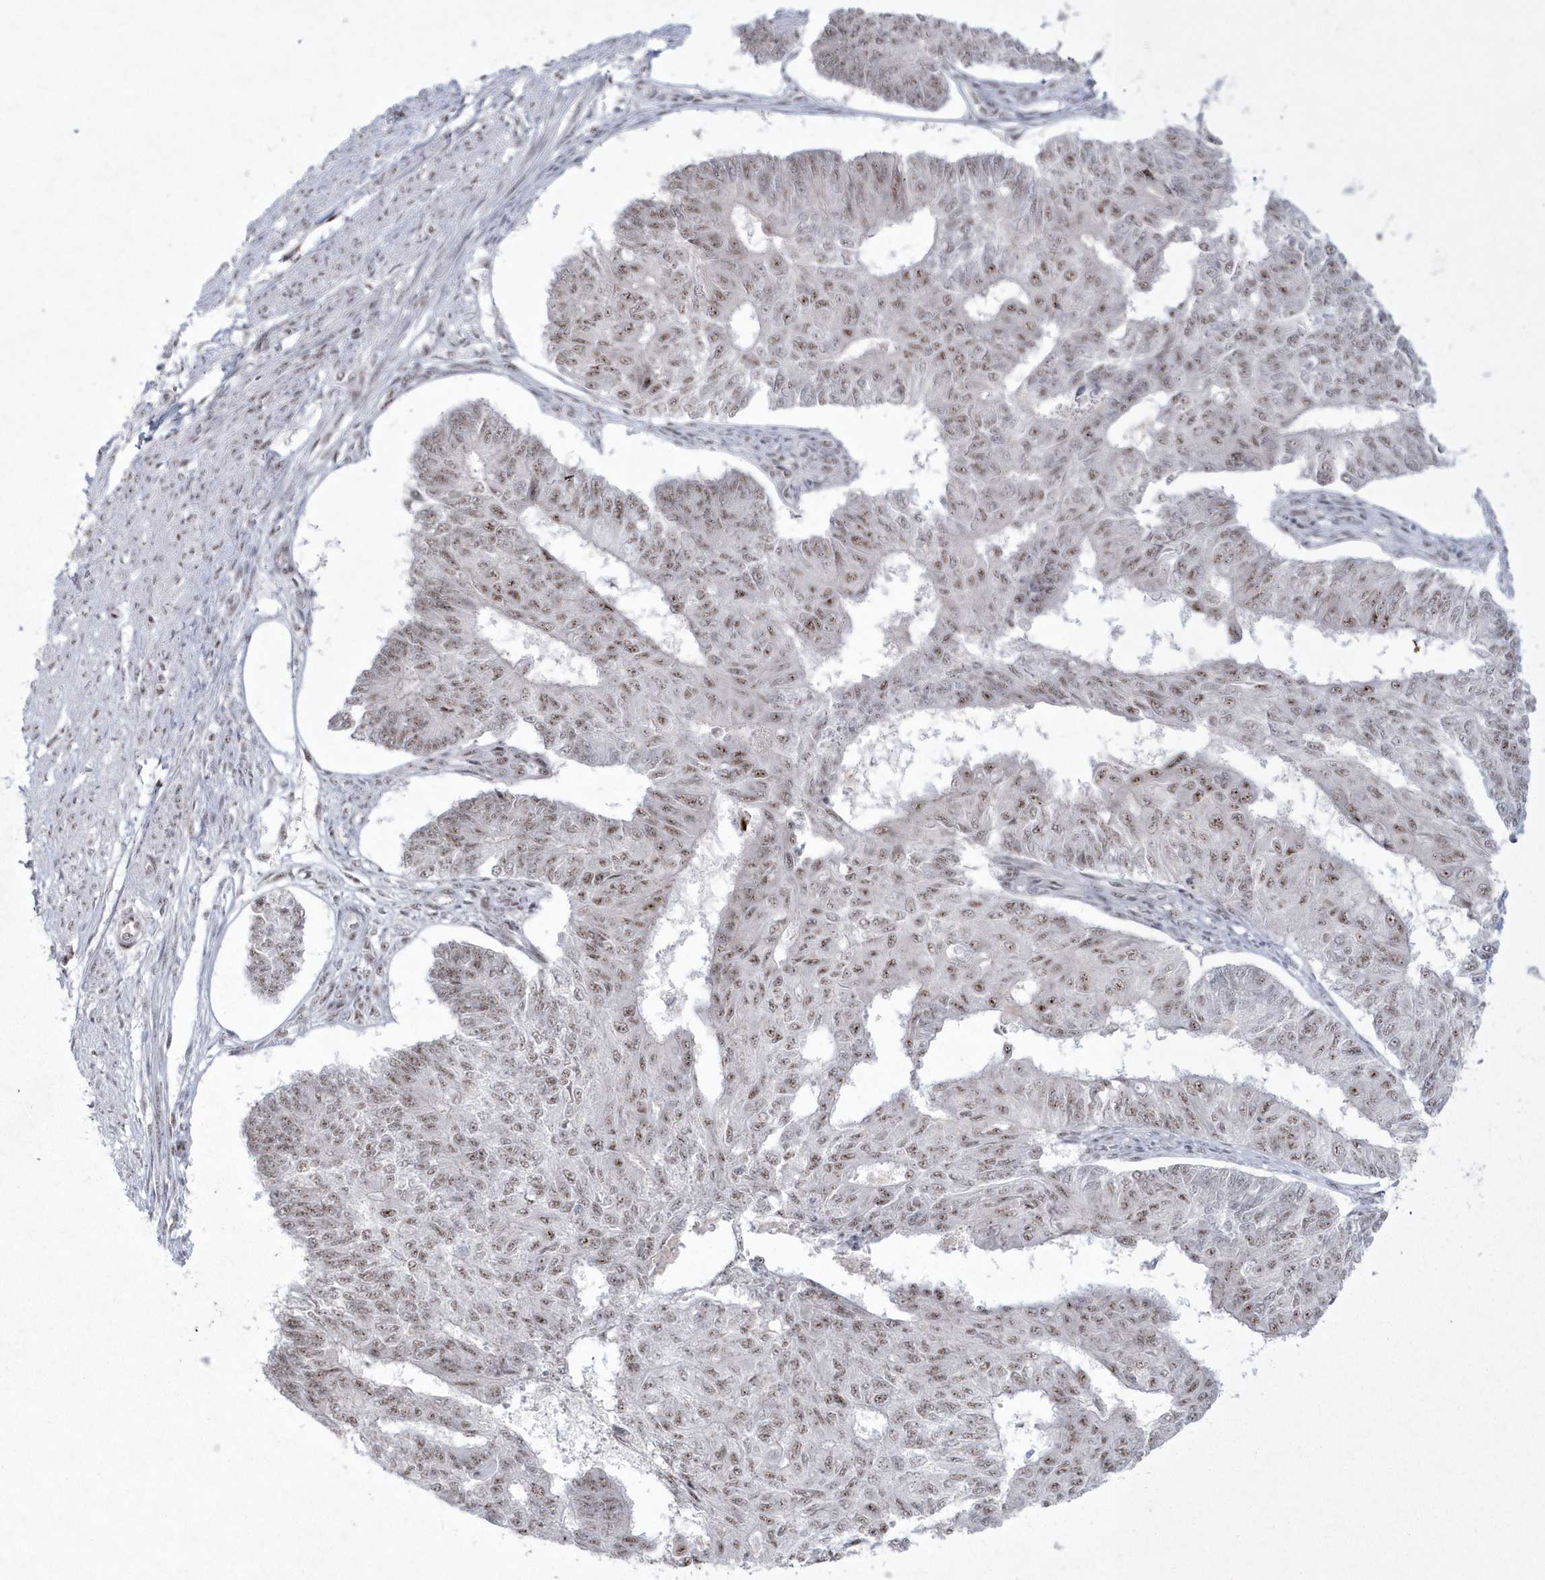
{"staining": {"intensity": "moderate", "quantity": ">75%", "location": "nuclear"}, "tissue": "endometrial cancer", "cell_type": "Tumor cells", "image_type": "cancer", "snomed": [{"axis": "morphology", "description": "Adenocarcinoma, NOS"}, {"axis": "topography", "description": "Endometrium"}], "caption": "An image of human endometrial cancer (adenocarcinoma) stained for a protein exhibits moderate nuclear brown staining in tumor cells.", "gene": "KDM6B", "patient": {"sex": "female", "age": 32}}